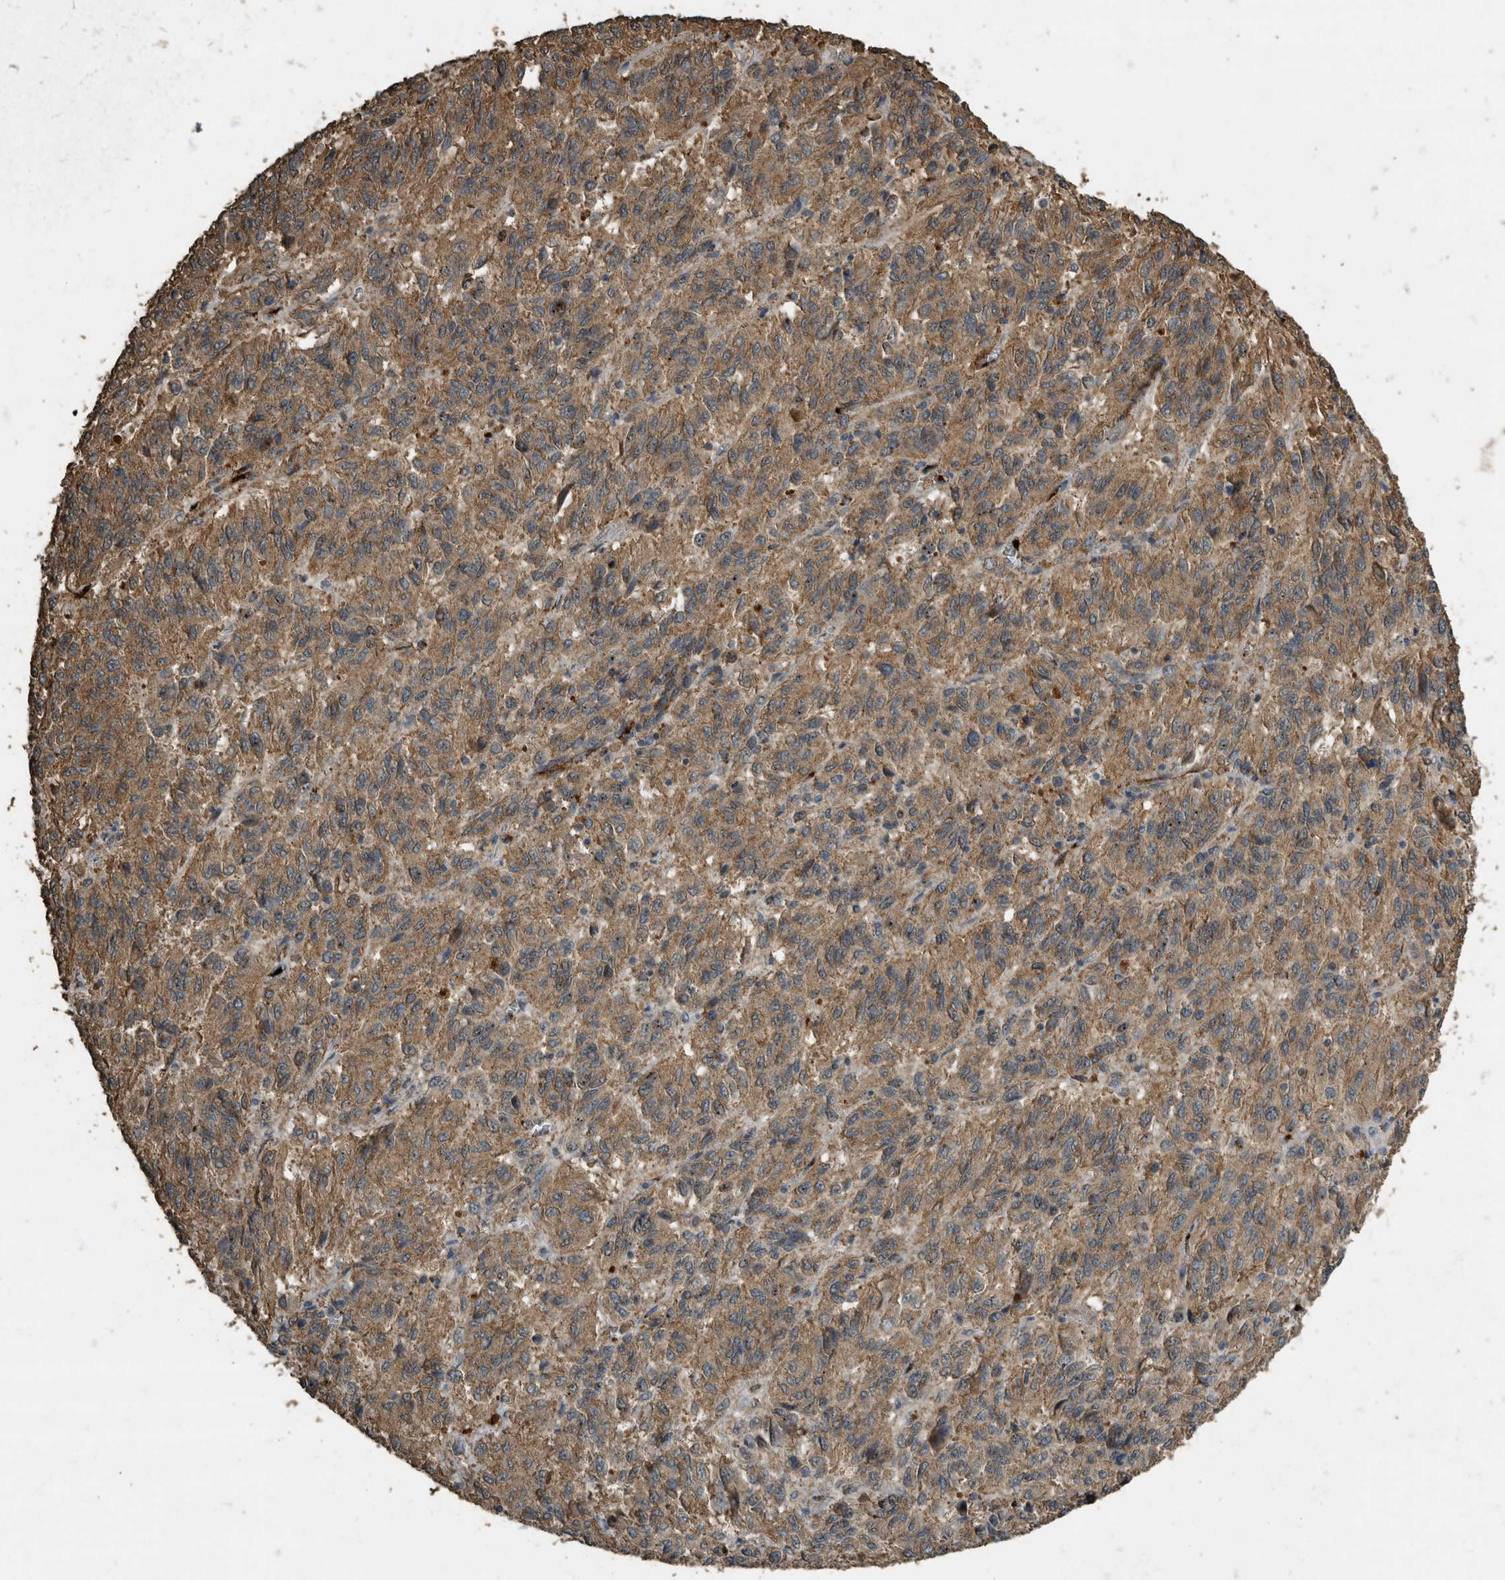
{"staining": {"intensity": "moderate", "quantity": ">75%", "location": "cytoplasmic/membranous"}, "tissue": "melanoma", "cell_type": "Tumor cells", "image_type": "cancer", "snomed": [{"axis": "morphology", "description": "Malignant melanoma, Metastatic site"}, {"axis": "topography", "description": "Lung"}], "caption": "DAB immunohistochemical staining of malignant melanoma (metastatic site) exhibits moderate cytoplasmic/membranous protein positivity in about >75% of tumor cells.", "gene": "IL15RA", "patient": {"sex": "male", "age": 64}}